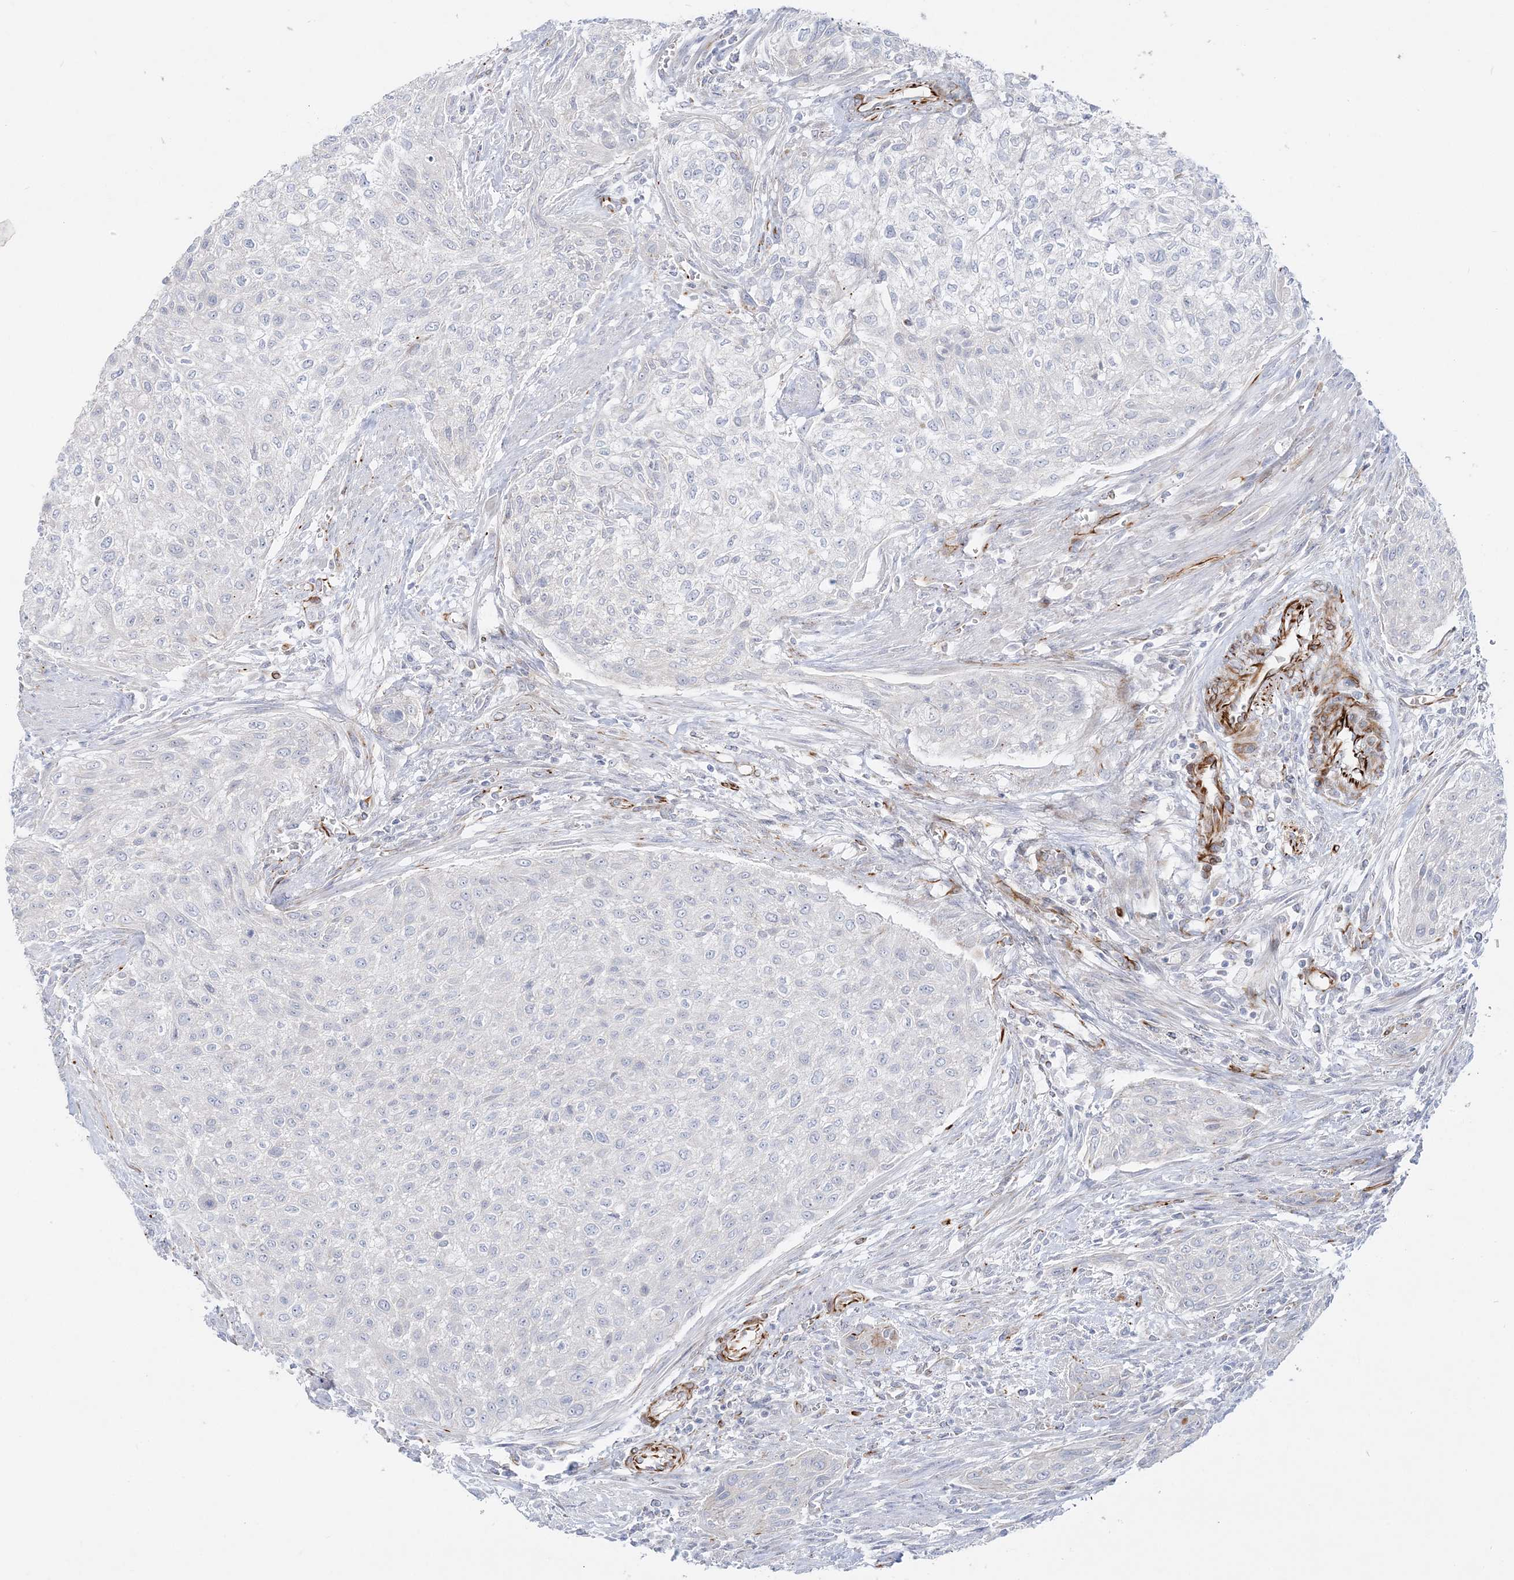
{"staining": {"intensity": "negative", "quantity": "none", "location": "none"}, "tissue": "urothelial cancer", "cell_type": "Tumor cells", "image_type": "cancer", "snomed": [{"axis": "morphology", "description": "Urothelial carcinoma, High grade"}, {"axis": "topography", "description": "Urinary bladder"}], "caption": "DAB immunohistochemical staining of human urothelial cancer demonstrates no significant expression in tumor cells.", "gene": "PPIL6", "patient": {"sex": "male", "age": 35}}